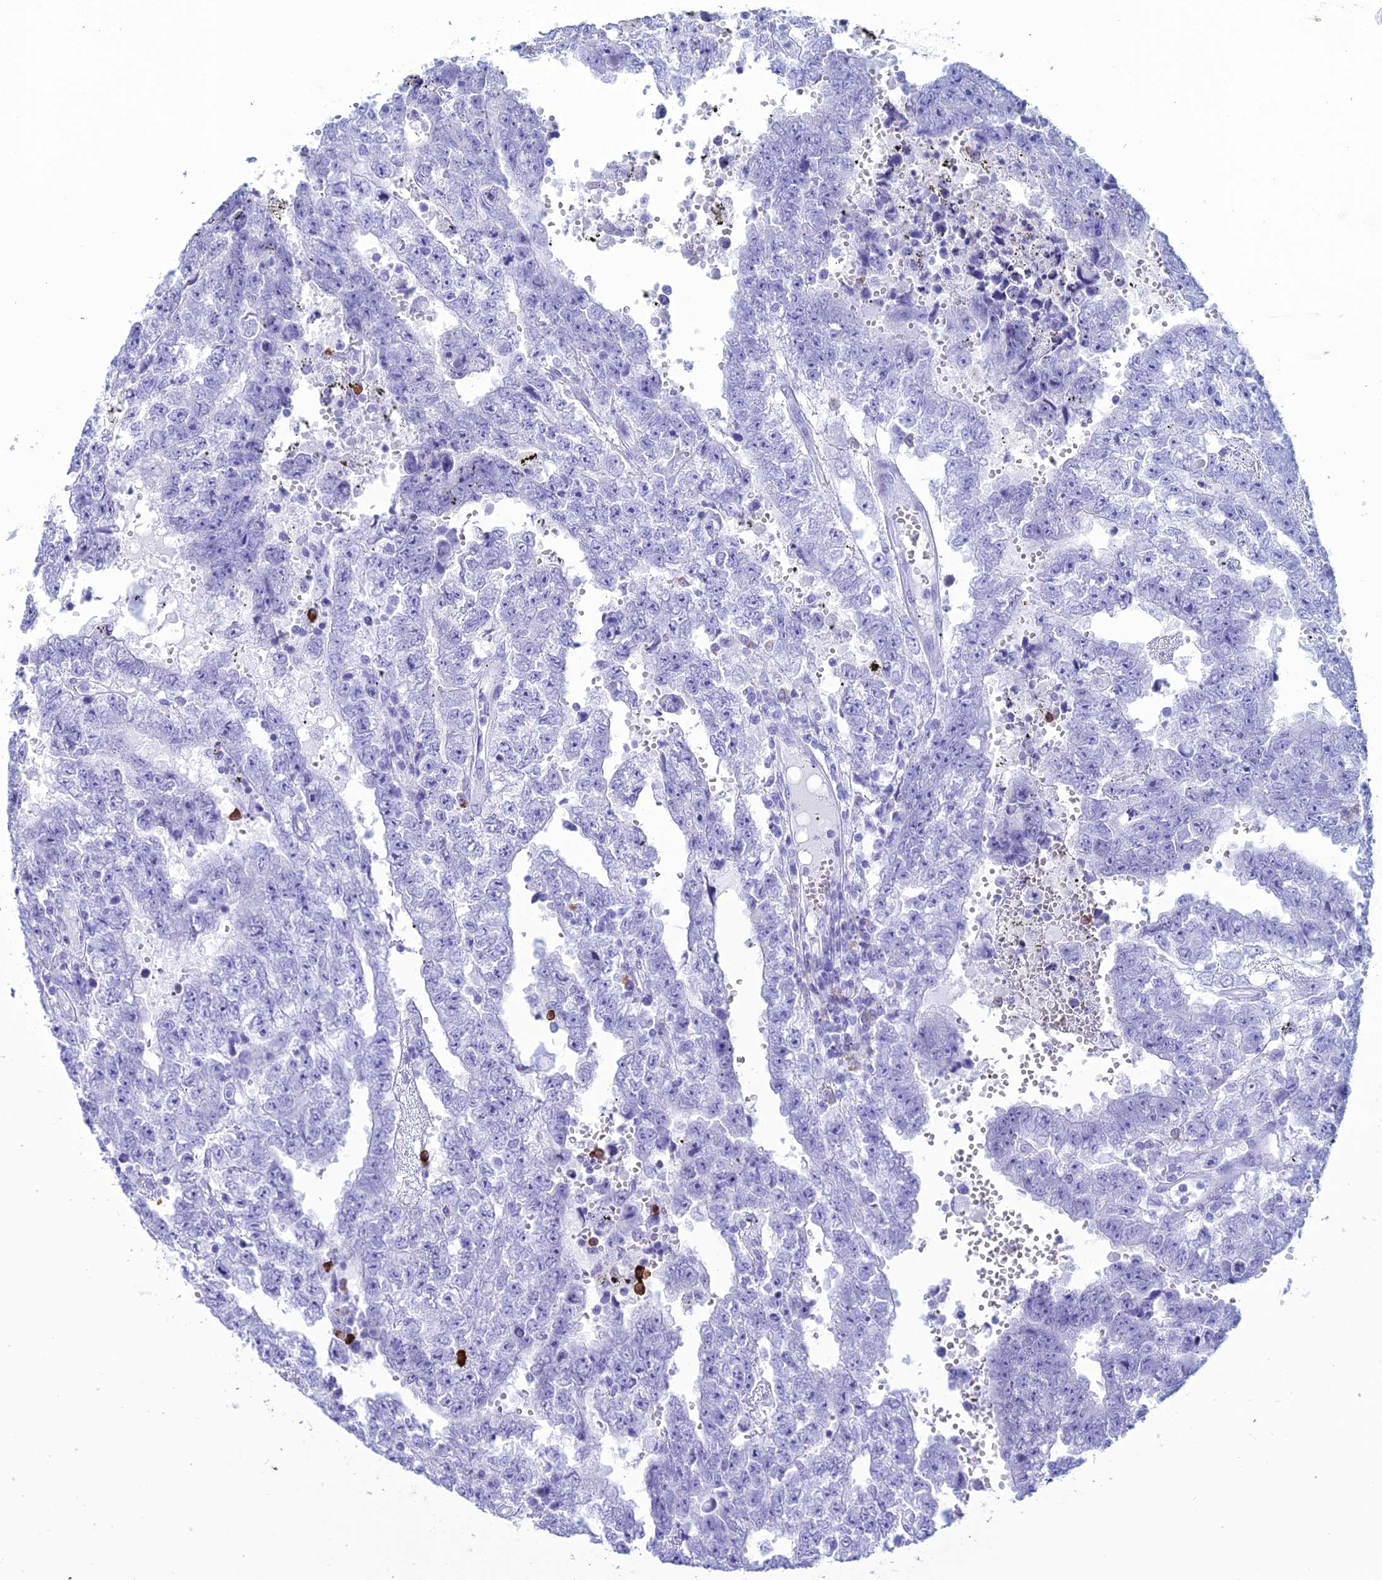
{"staining": {"intensity": "negative", "quantity": "none", "location": "none"}, "tissue": "testis cancer", "cell_type": "Tumor cells", "image_type": "cancer", "snomed": [{"axis": "morphology", "description": "Carcinoma, Embryonal, NOS"}, {"axis": "topography", "description": "Testis"}], "caption": "Immunohistochemical staining of human testis cancer (embryonal carcinoma) reveals no significant positivity in tumor cells. (Stains: DAB immunohistochemistry (IHC) with hematoxylin counter stain, Microscopy: brightfield microscopy at high magnification).", "gene": "MZB1", "patient": {"sex": "male", "age": 25}}